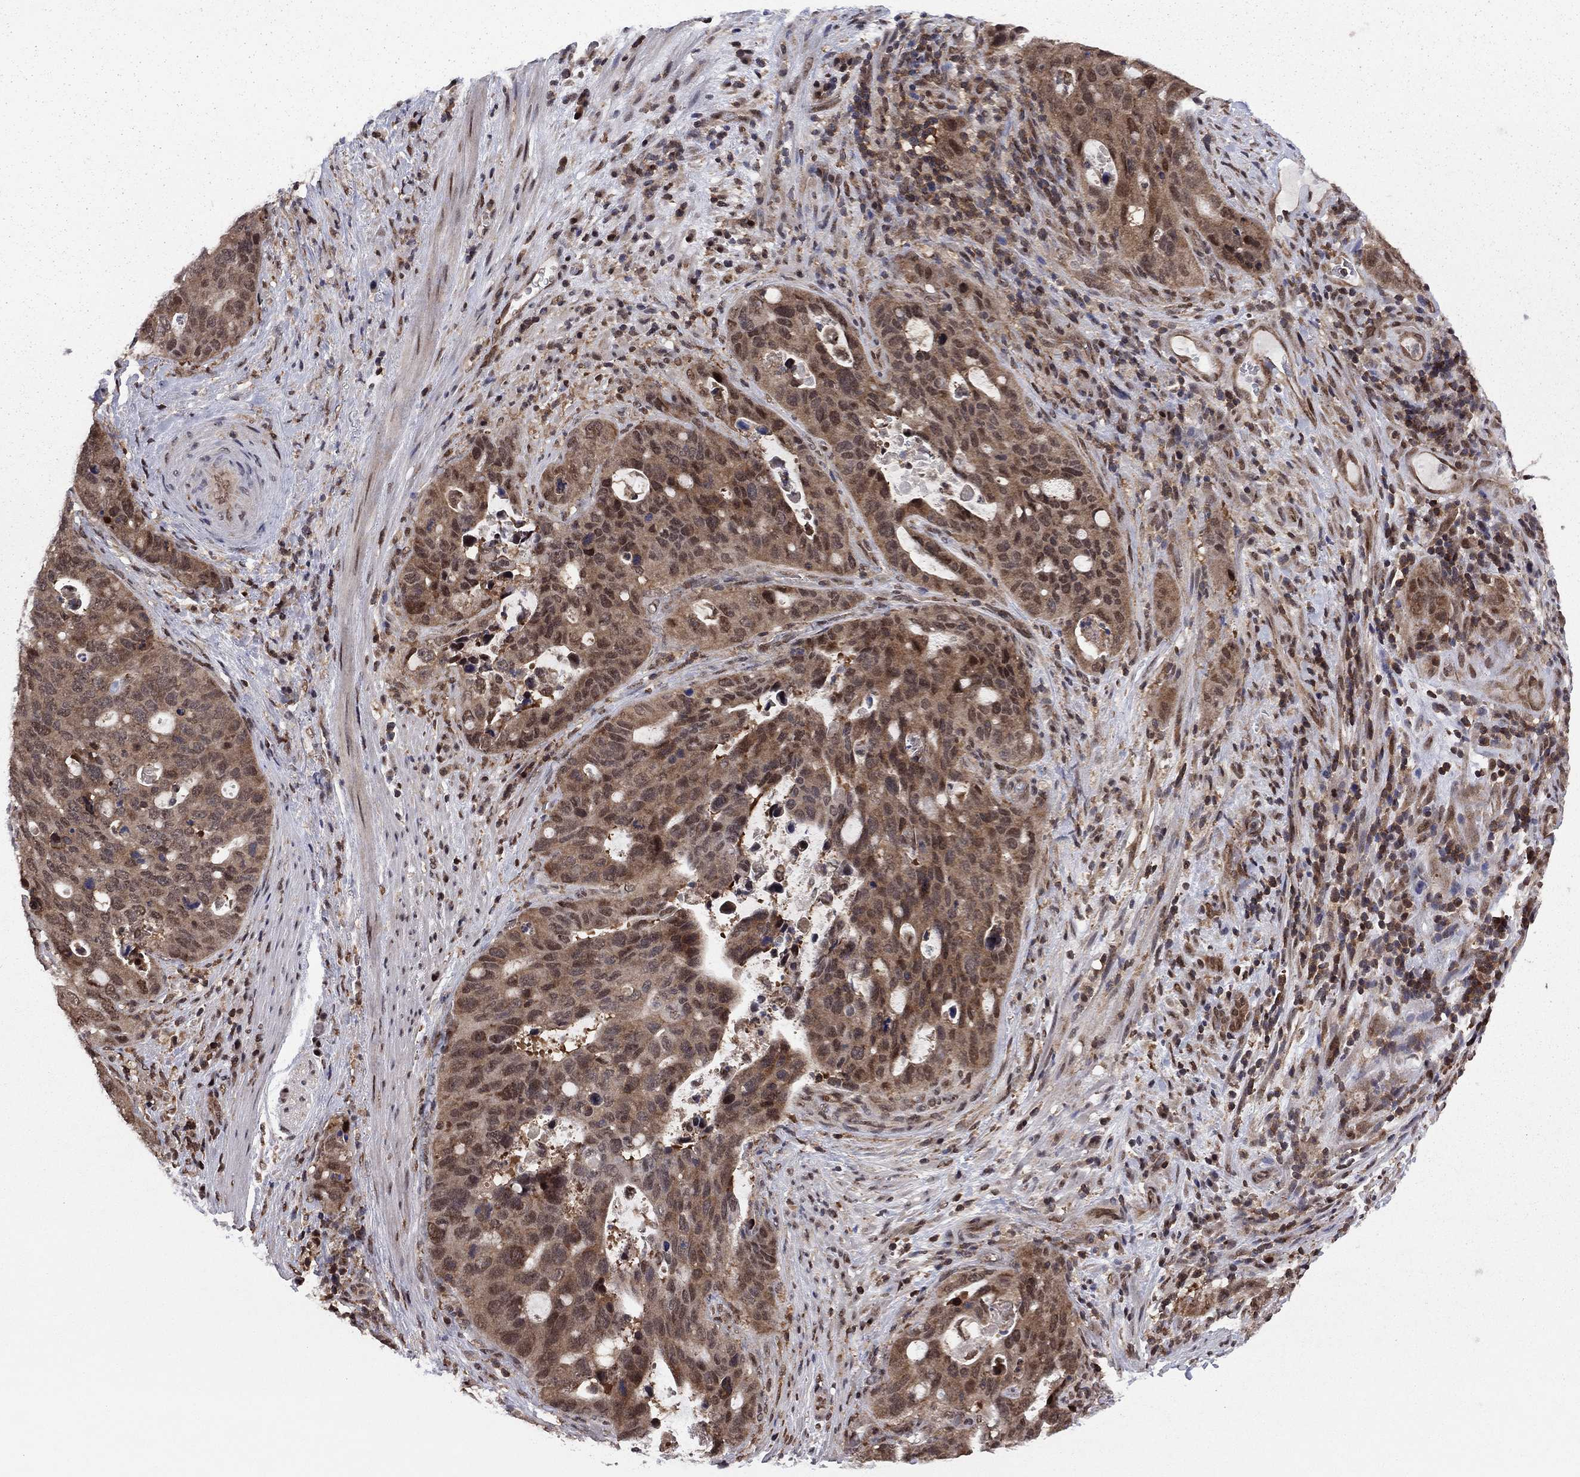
{"staining": {"intensity": "moderate", "quantity": "<25%", "location": "cytoplasmic/membranous,nuclear"}, "tissue": "stomach cancer", "cell_type": "Tumor cells", "image_type": "cancer", "snomed": [{"axis": "morphology", "description": "Adenocarcinoma, NOS"}, {"axis": "topography", "description": "Stomach"}], "caption": "A low amount of moderate cytoplasmic/membranous and nuclear expression is present in approximately <25% of tumor cells in stomach adenocarcinoma tissue.", "gene": "PSMD2", "patient": {"sex": "male", "age": 54}}